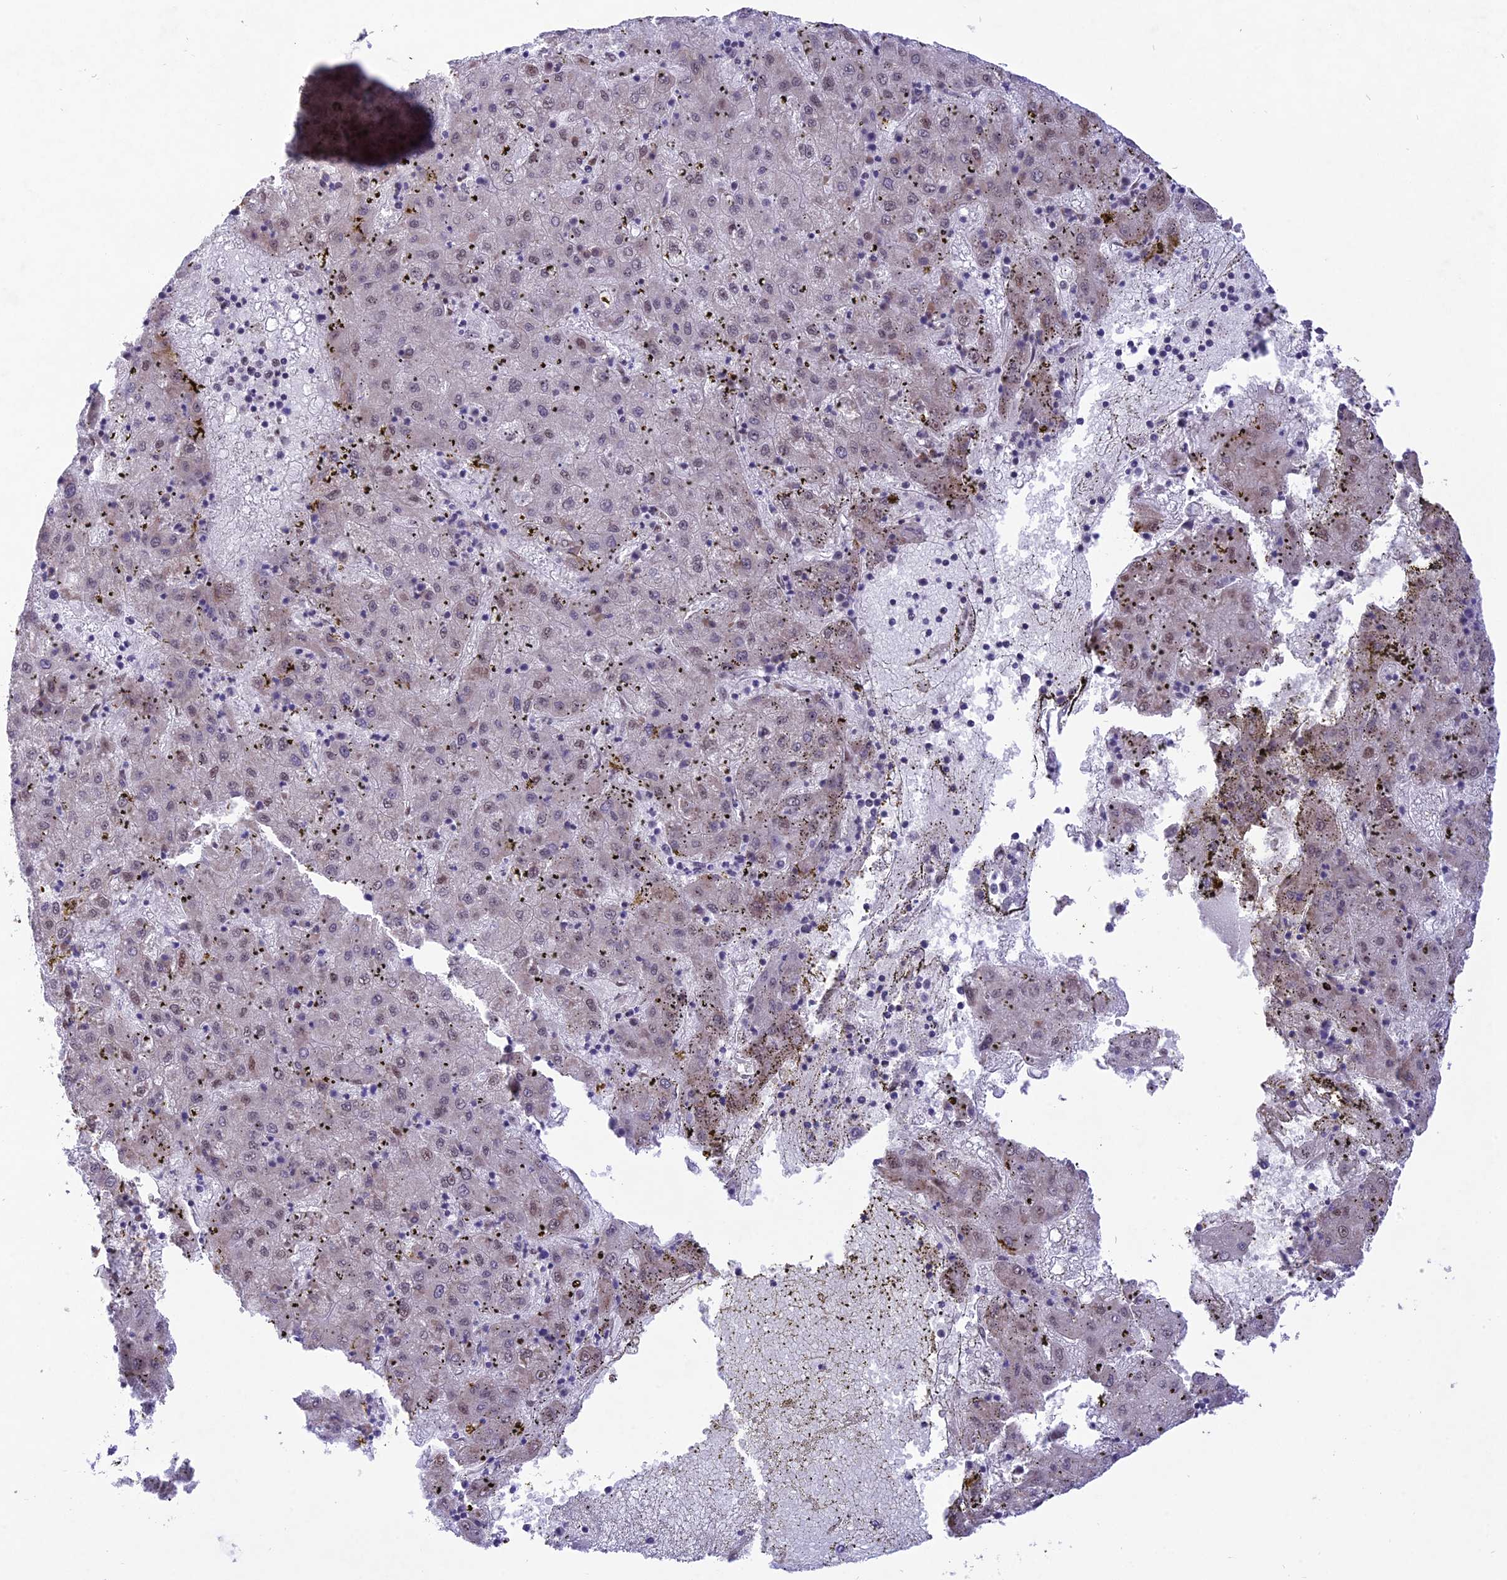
{"staining": {"intensity": "weak", "quantity": "<25%", "location": "nuclear"}, "tissue": "liver cancer", "cell_type": "Tumor cells", "image_type": "cancer", "snomed": [{"axis": "morphology", "description": "Carcinoma, Hepatocellular, NOS"}, {"axis": "topography", "description": "Liver"}], "caption": "High power microscopy micrograph of an immunohistochemistry image of liver cancer (hepatocellular carcinoma), revealing no significant staining in tumor cells.", "gene": "DDX1", "patient": {"sex": "male", "age": 72}}